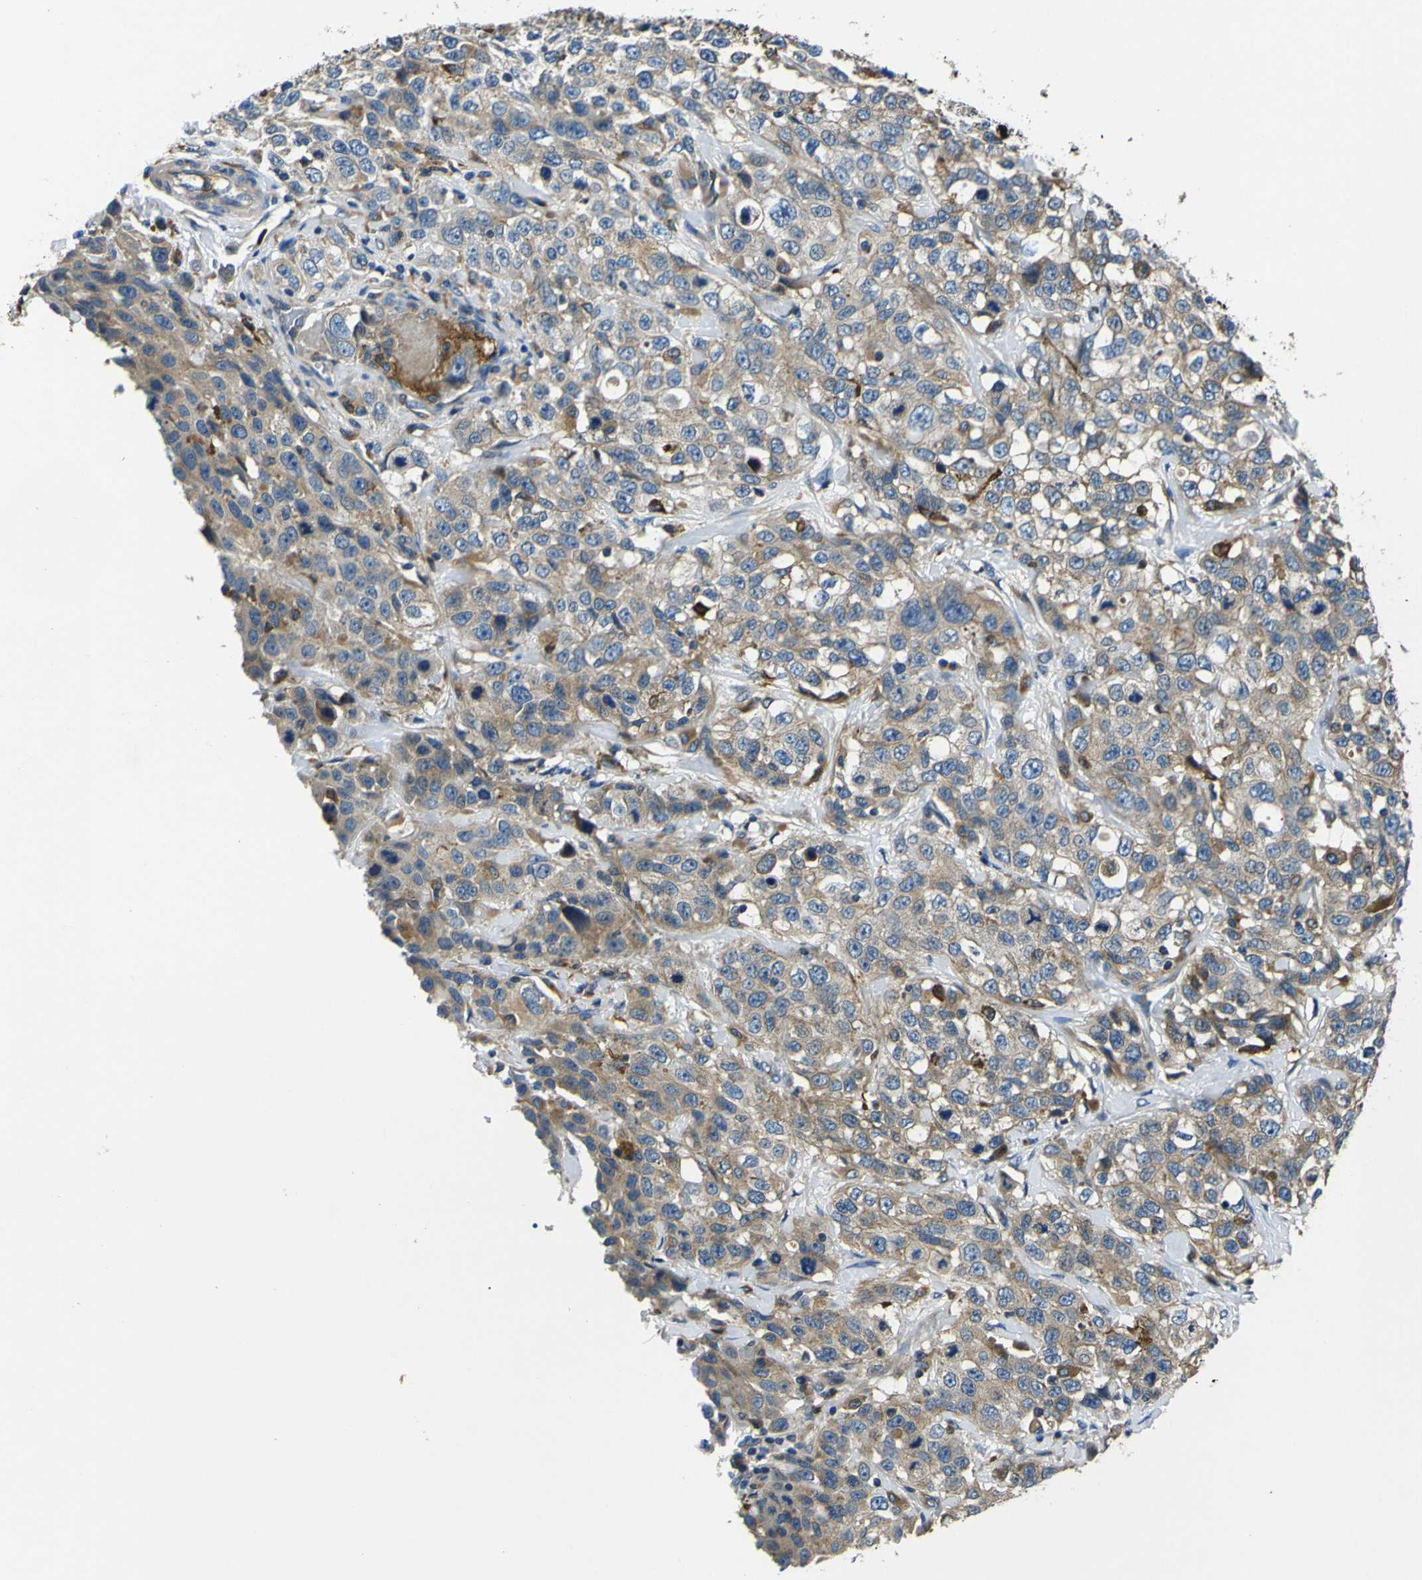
{"staining": {"intensity": "moderate", "quantity": ">75%", "location": "cytoplasmic/membranous"}, "tissue": "stomach cancer", "cell_type": "Tumor cells", "image_type": "cancer", "snomed": [{"axis": "morphology", "description": "Normal tissue, NOS"}, {"axis": "morphology", "description": "Adenocarcinoma, NOS"}, {"axis": "topography", "description": "Stomach"}], "caption": "An image of stomach cancer (adenocarcinoma) stained for a protein reveals moderate cytoplasmic/membranous brown staining in tumor cells.", "gene": "RAB1B", "patient": {"sex": "male", "age": 48}}